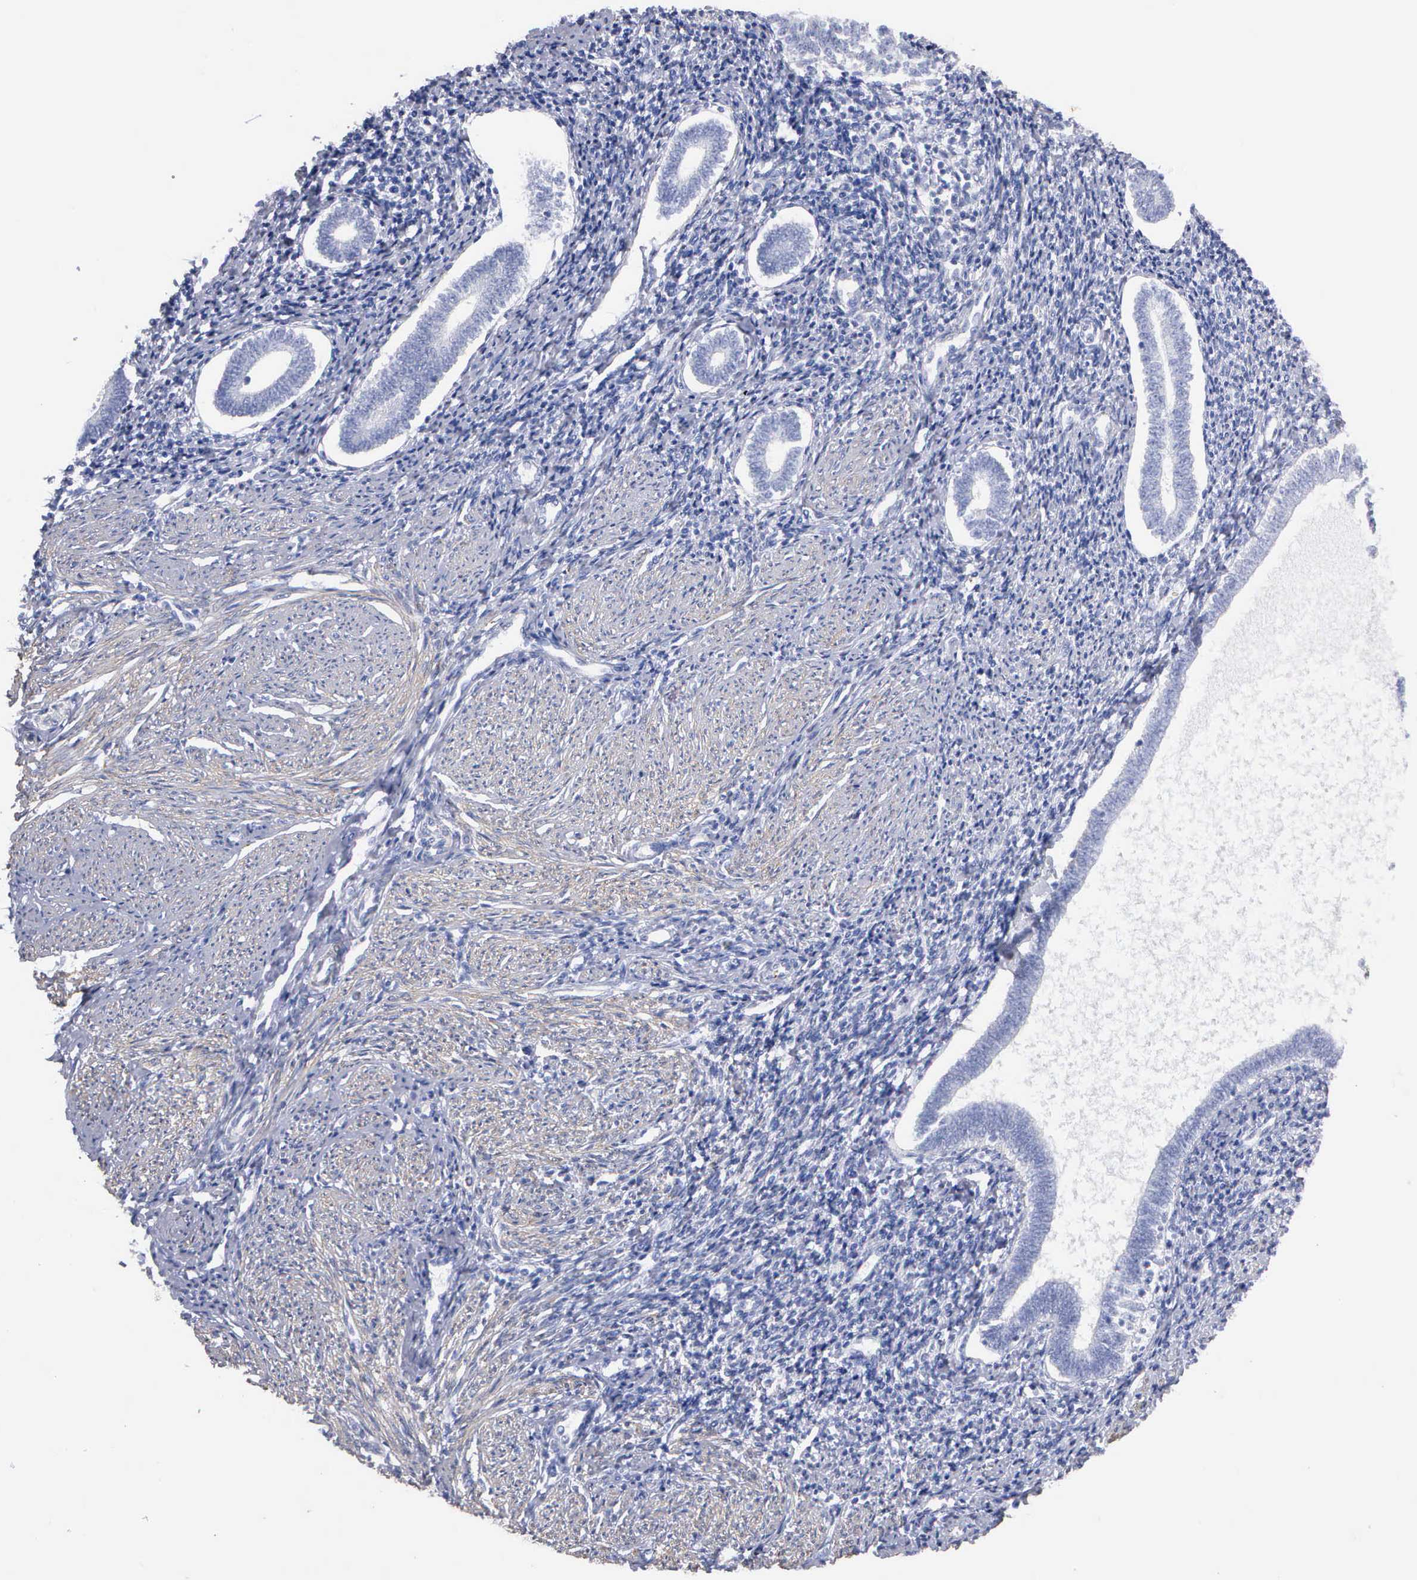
{"staining": {"intensity": "negative", "quantity": "none", "location": "none"}, "tissue": "endometrium", "cell_type": "Cells in endometrial stroma", "image_type": "normal", "snomed": [{"axis": "morphology", "description": "Normal tissue, NOS"}, {"axis": "topography", "description": "Endometrium"}], "caption": "Immunohistochemistry (IHC) photomicrograph of unremarkable endometrium: endometrium stained with DAB exhibits no significant protein staining in cells in endometrial stroma.", "gene": "ELFN2", "patient": {"sex": "female", "age": 52}}